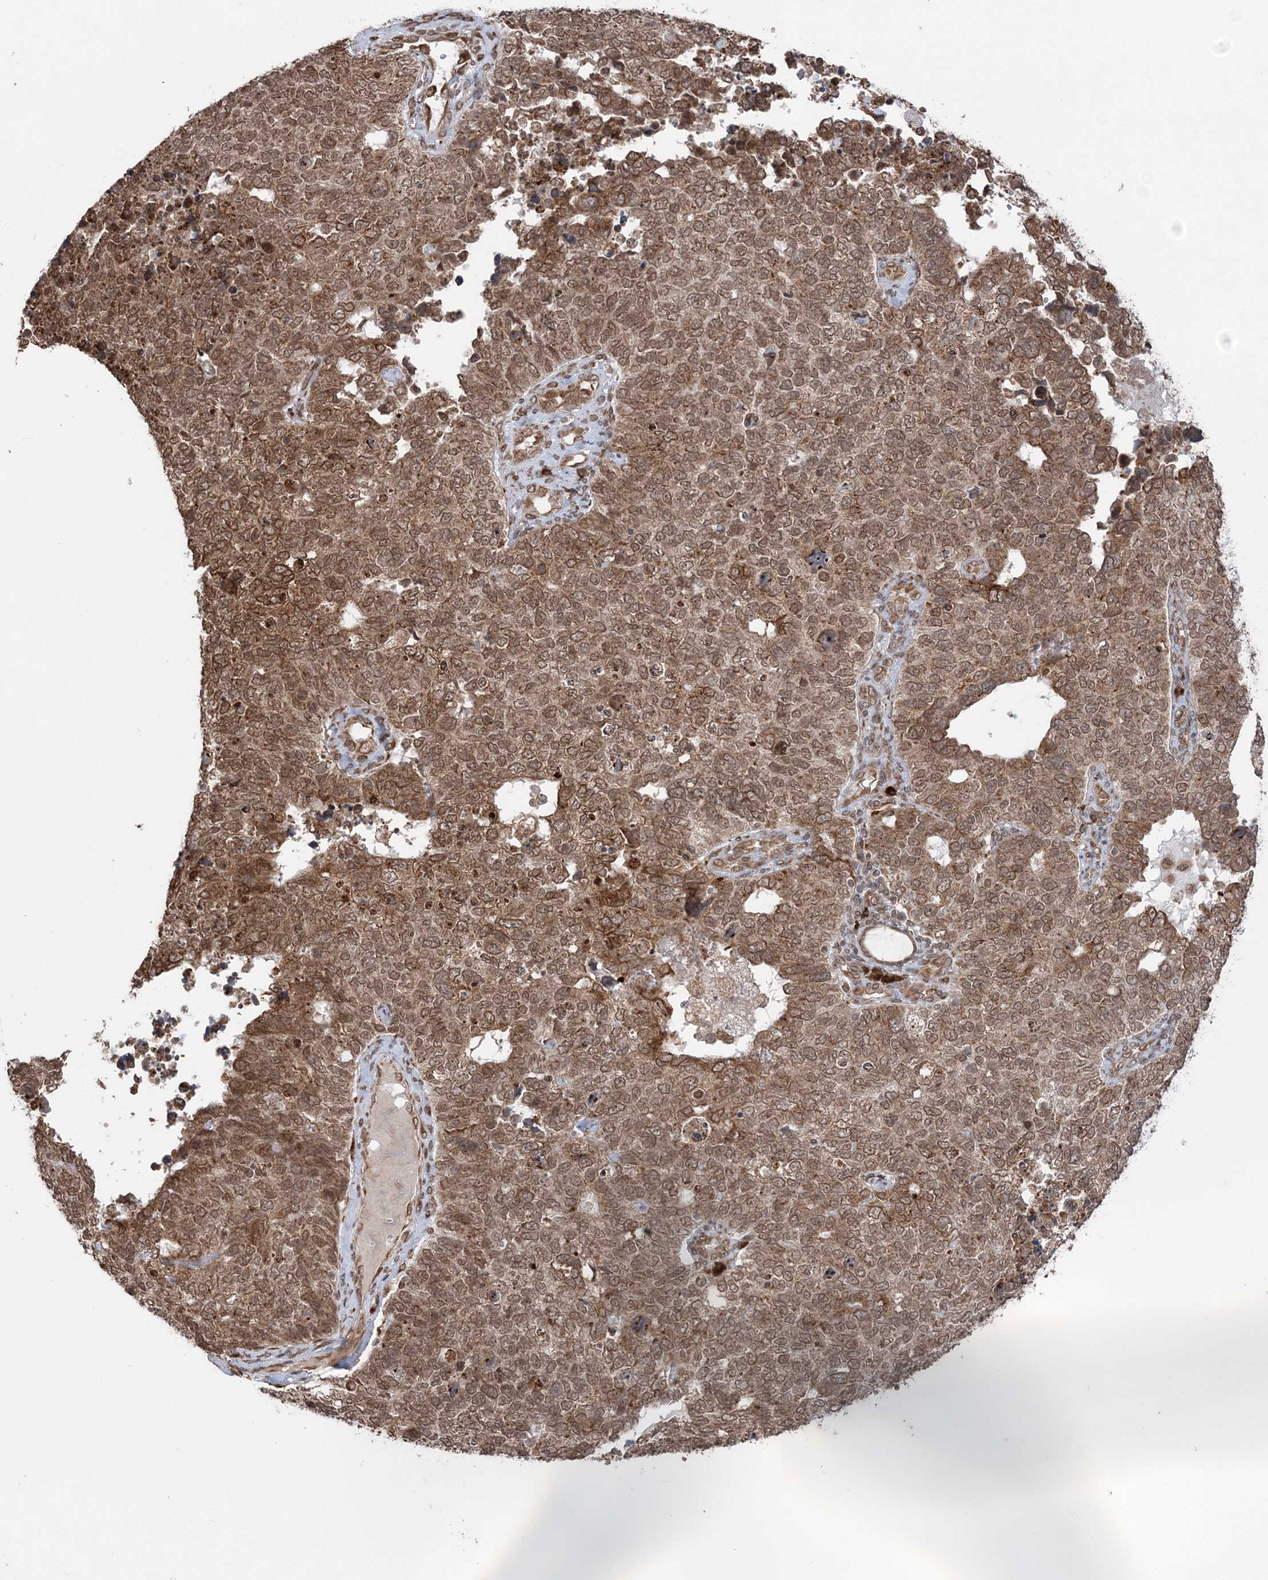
{"staining": {"intensity": "moderate", "quantity": ">75%", "location": "cytoplasmic/membranous,nuclear"}, "tissue": "cervical cancer", "cell_type": "Tumor cells", "image_type": "cancer", "snomed": [{"axis": "morphology", "description": "Squamous cell carcinoma, NOS"}, {"axis": "topography", "description": "Cervix"}], "caption": "Squamous cell carcinoma (cervical) stained with a protein marker shows moderate staining in tumor cells.", "gene": "TMED10", "patient": {"sex": "female", "age": 63}}